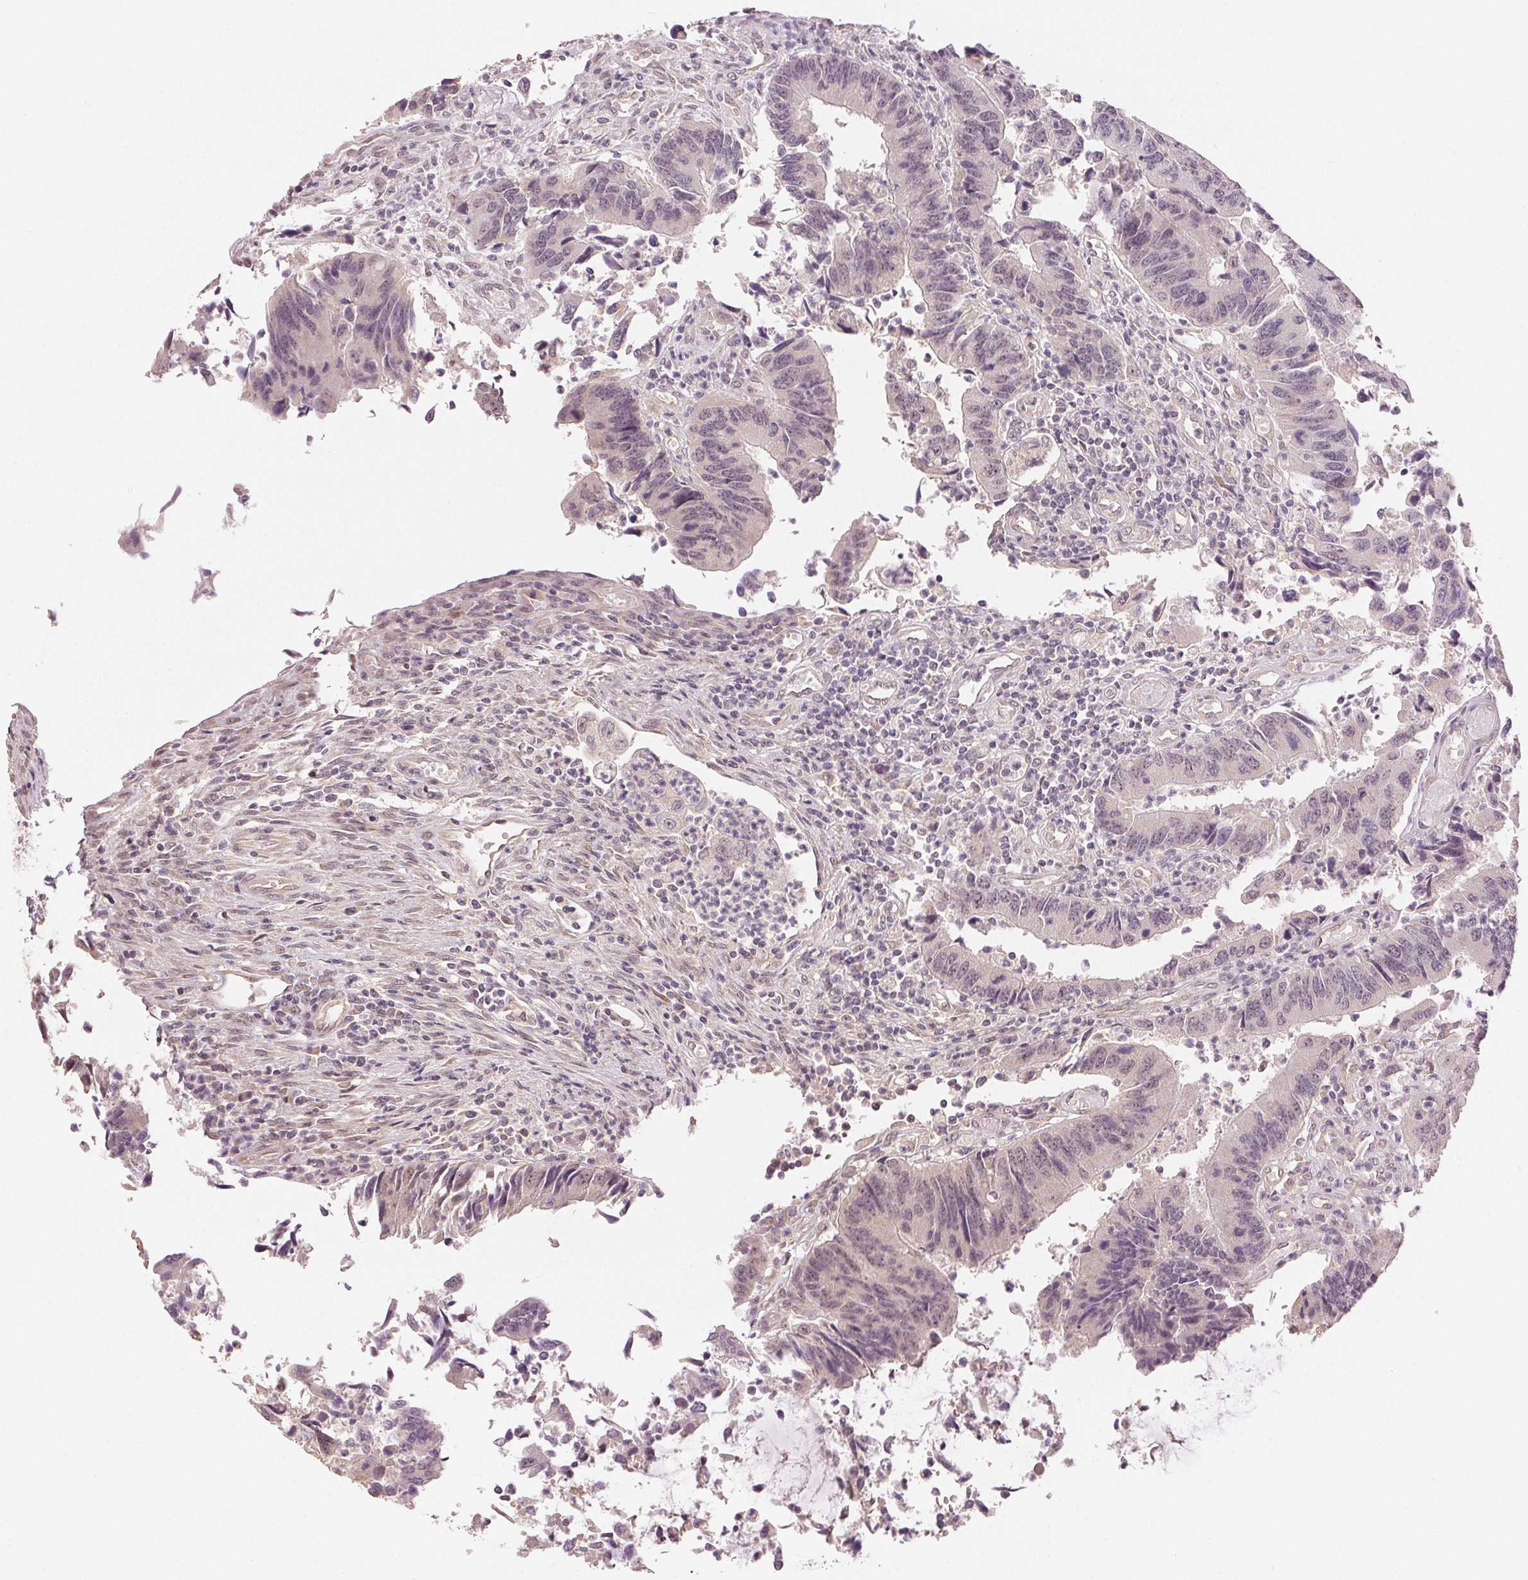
{"staining": {"intensity": "negative", "quantity": "none", "location": "none"}, "tissue": "colorectal cancer", "cell_type": "Tumor cells", "image_type": "cancer", "snomed": [{"axis": "morphology", "description": "Adenocarcinoma, NOS"}, {"axis": "topography", "description": "Colon"}], "caption": "Micrograph shows no protein positivity in tumor cells of colorectal cancer (adenocarcinoma) tissue.", "gene": "PLCB1", "patient": {"sex": "female", "age": 67}}